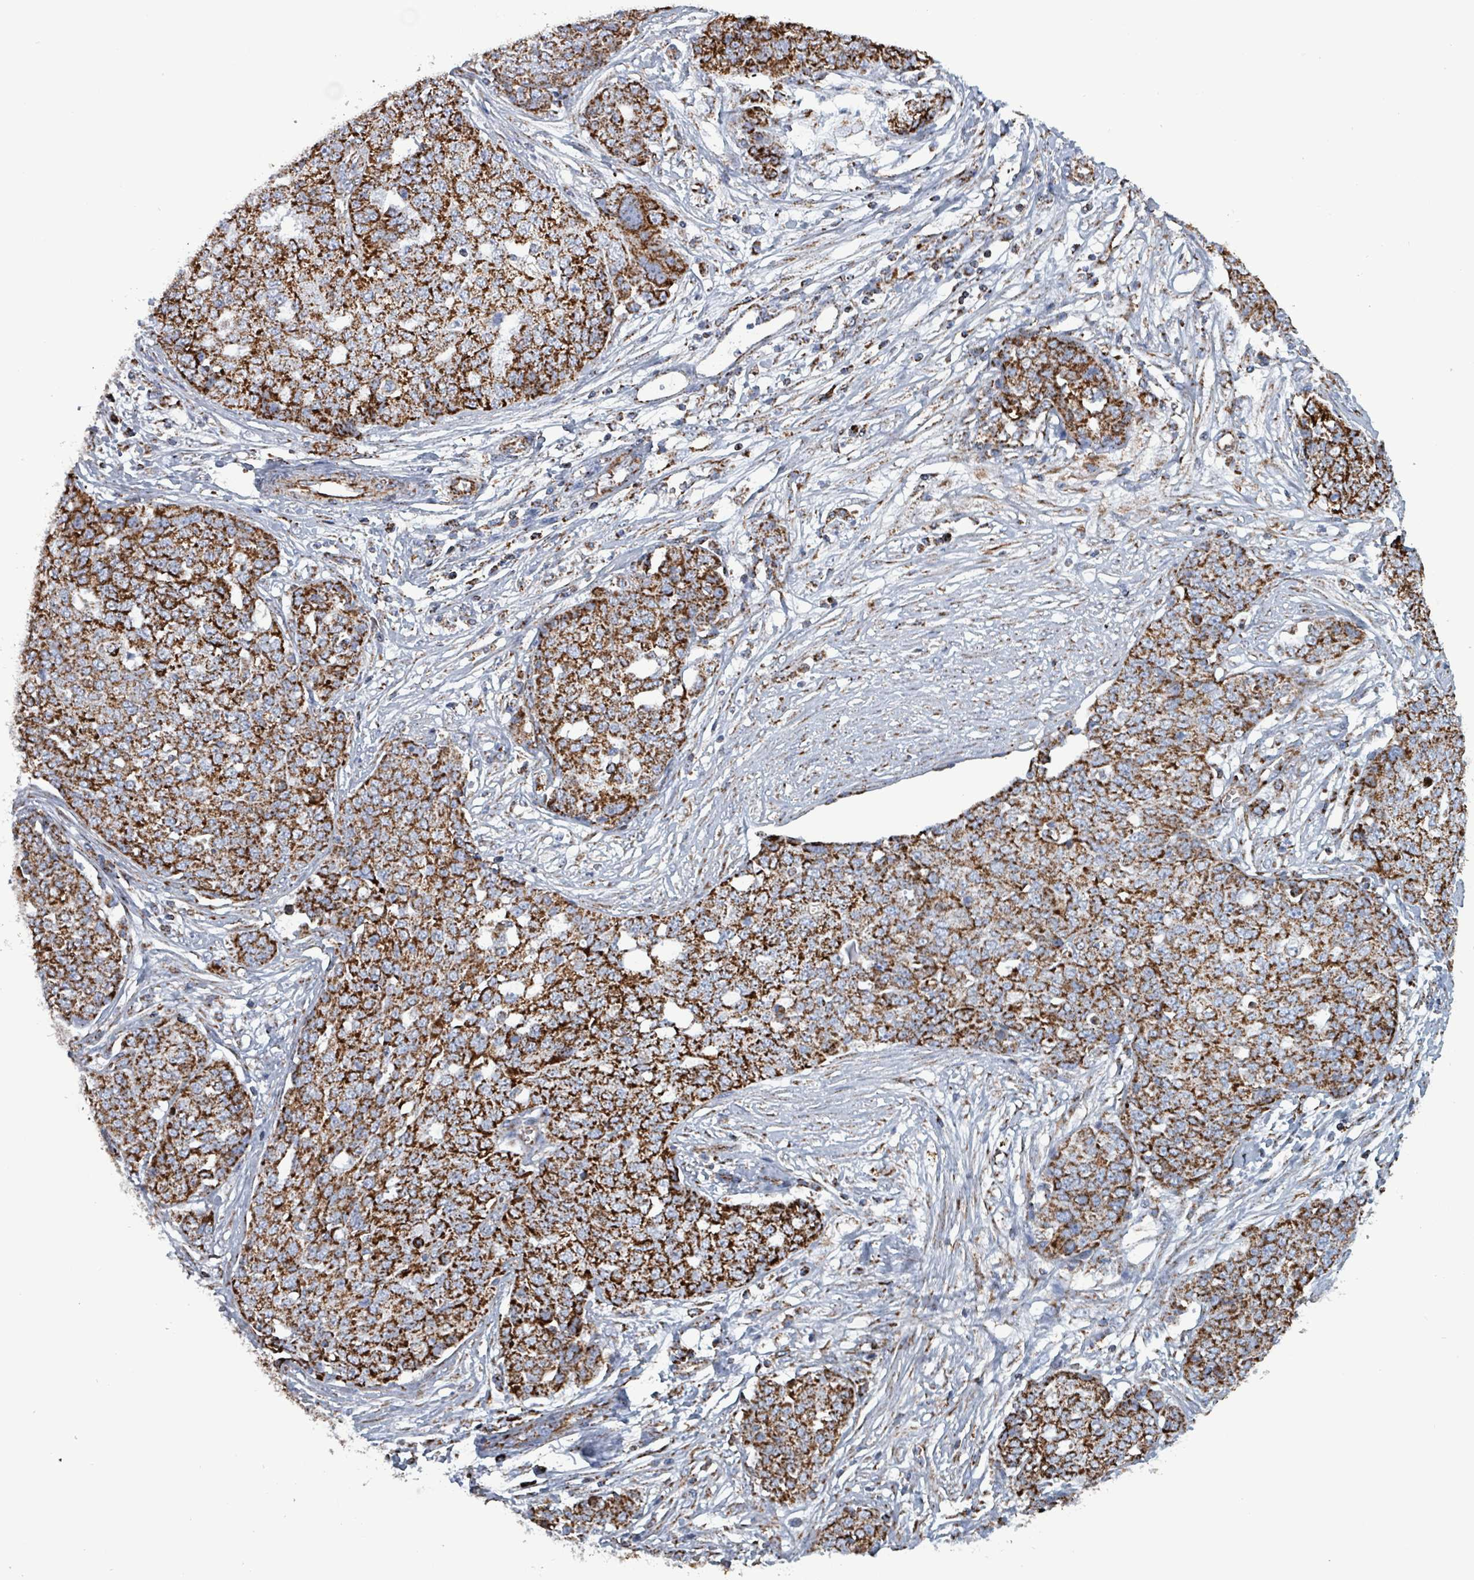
{"staining": {"intensity": "strong", "quantity": ">75%", "location": "cytoplasmic/membranous"}, "tissue": "ovarian cancer", "cell_type": "Tumor cells", "image_type": "cancer", "snomed": [{"axis": "morphology", "description": "Cystadenocarcinoma, serous, NOS"}, {"axis": "topography", "description": "Soft tissue"}, {"axis": "topography", "description": "Ovary"}], "caption": "Brown immunohistochemical staining in ovarian serous cystadenocarcinoma exhibits strong cytoplasmic/membranous expression in approximately >75% of tumor cells. (Stains: DAB in brown, nuclei in blue, Microscopy: brightfield microscopy at high magnification).", "gene": "IDH3B", "patient": {"sex": "female", "age": 57}}